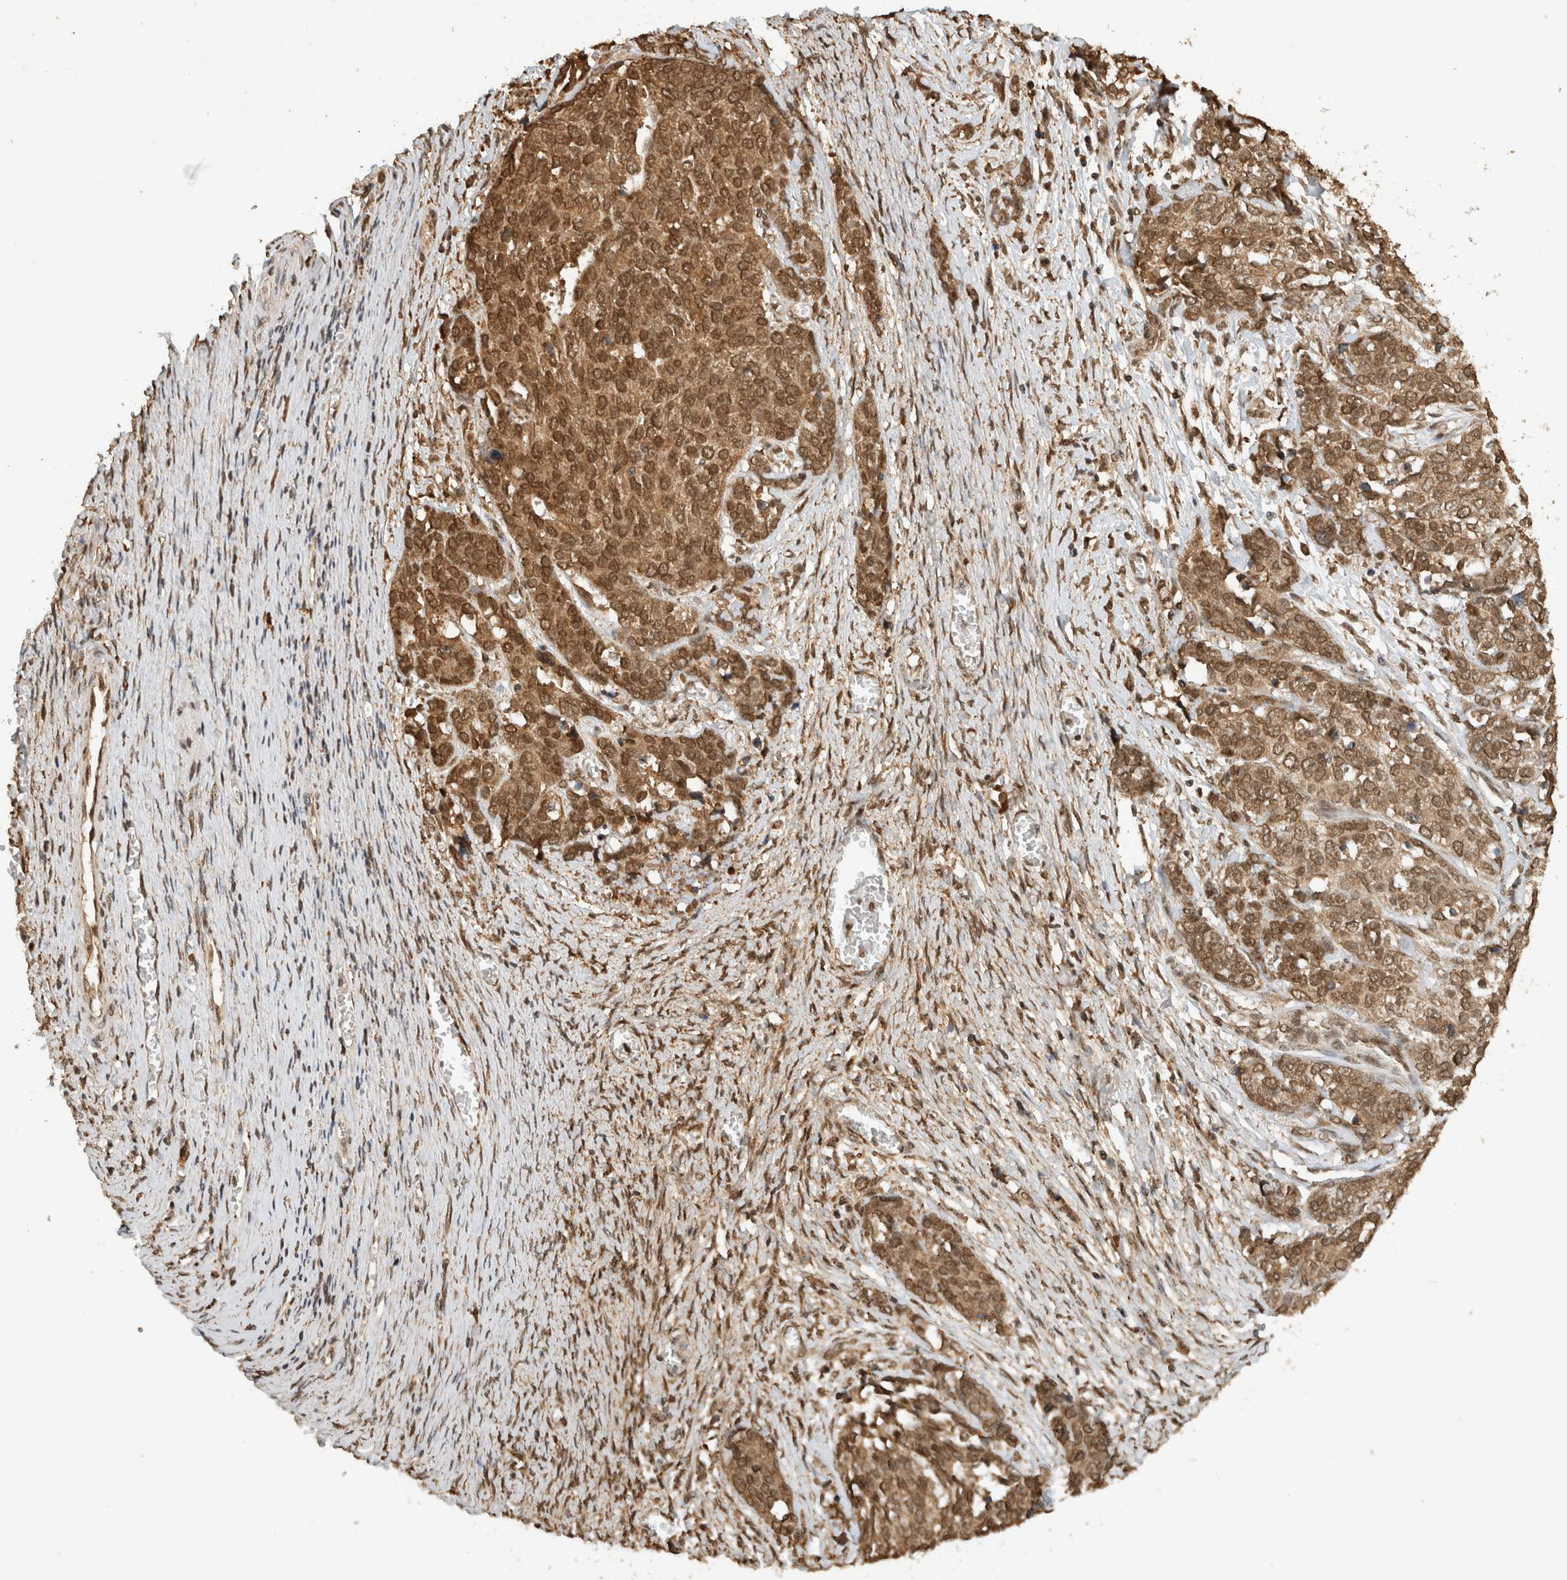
{"staining": {"intensity": "strong", "quantity": ">75%", "location": "cytoplasmic/membranous,nuclear"}, "tissue": "ovarian cancer", "cell_type": "Tumor cells", "image_type": "cancer", "snomed": [{"axis": "morphology", "description": "Cystadenocarcinoma, serous, NOS"}, {"axis": "topography", "description": "Ovary"}], "caption": "Human serous cystadenocarcinoma (ovarian) stained for a protein (brown) shows strong cytoplasmic/membranous and nuclear positive positivity in approximately >75% of tumor cells.", "gene": "C1orf21", "patient": {"sex": "female", "age": 44}}